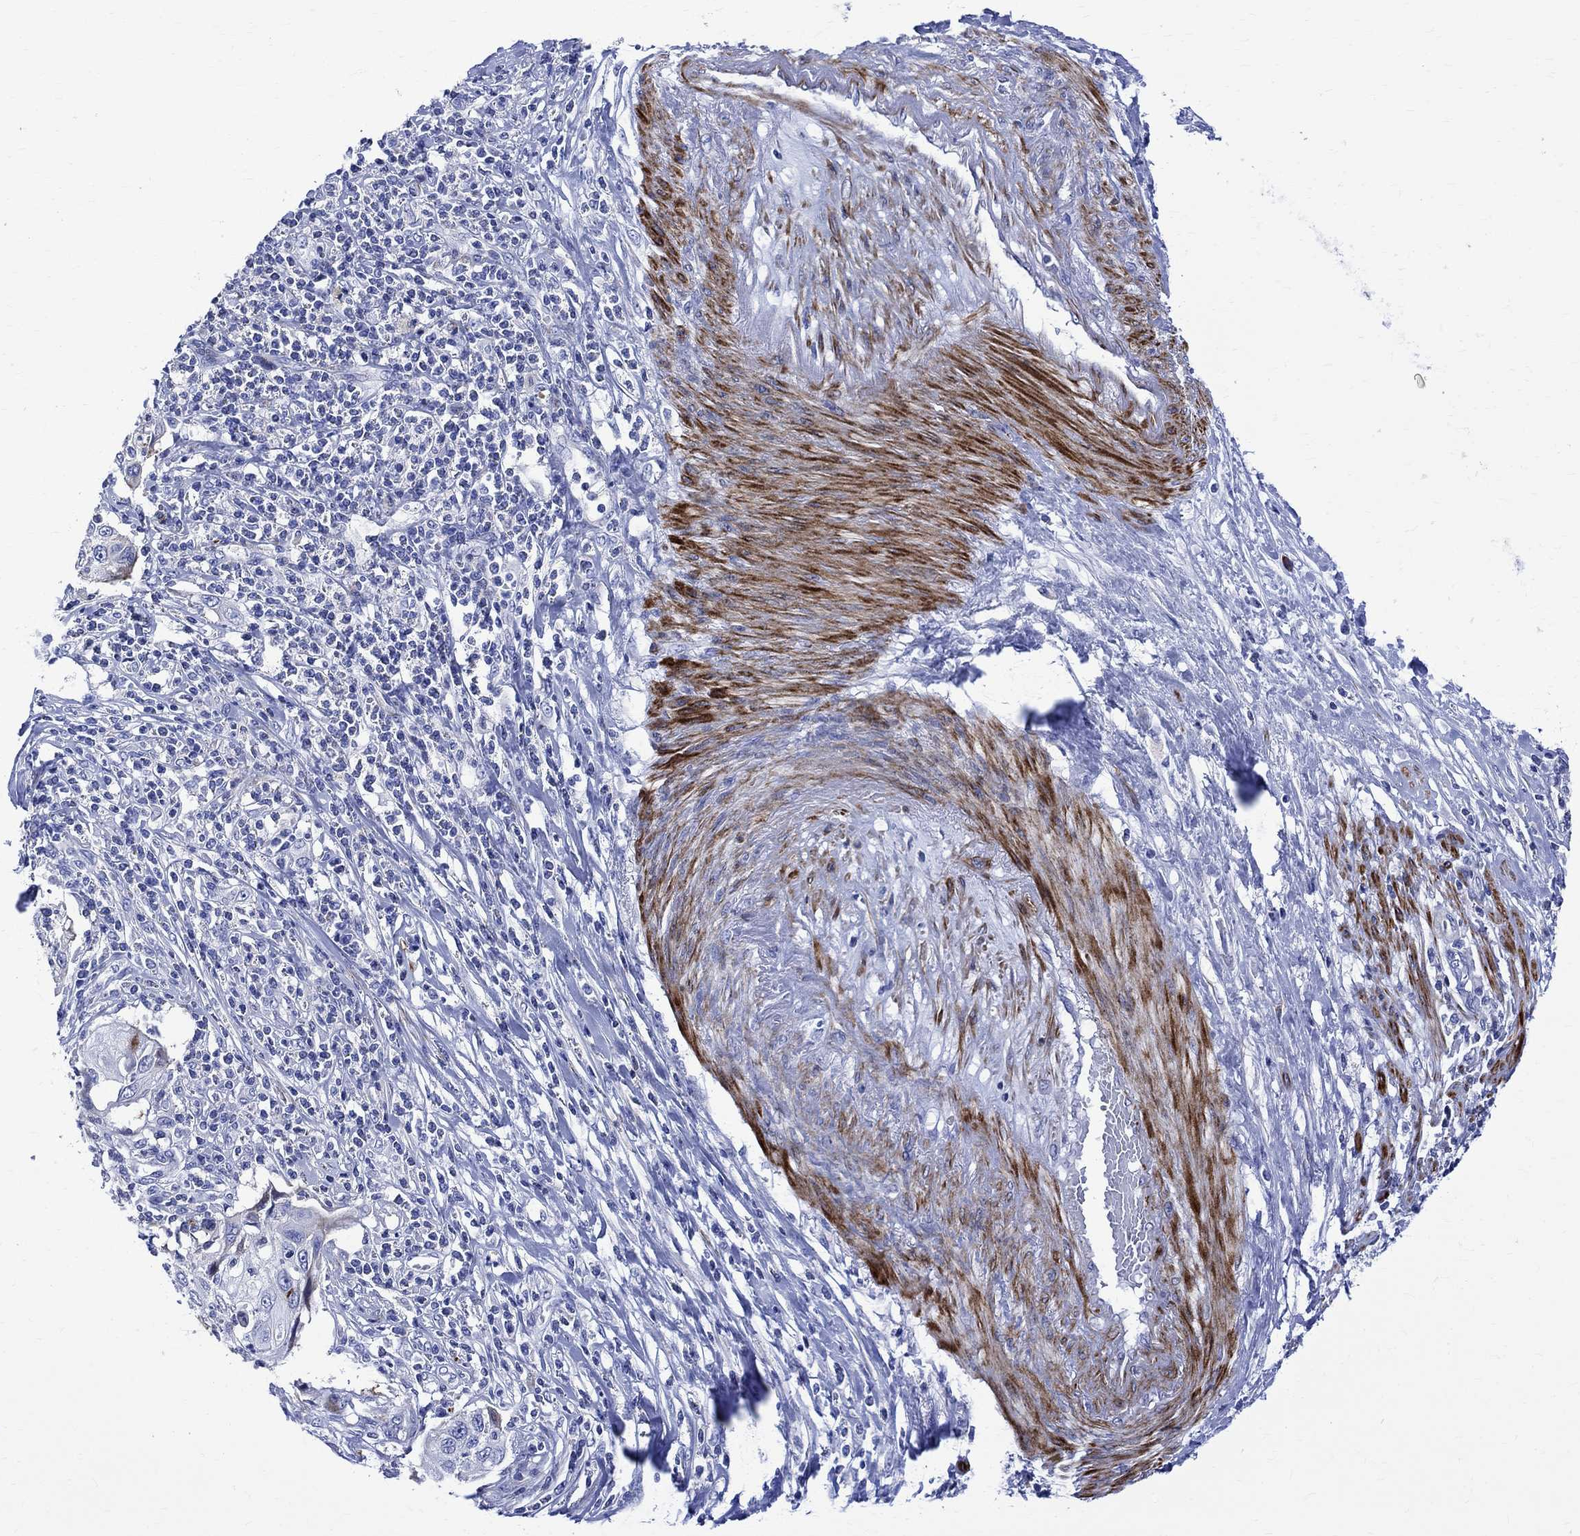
{"staining": {"intensity": "negative", "quantity": "none", "location": "none"}, "tissue": "cervical cancer", "cell_type": "Tumor cells", "image_type": "cancer", "snomed": [{"axis": "morphology", "description": "Squamous cell carcinoma, NOS"}, {"axis": "topography", "description": "Cervix"}], "caption": "DAB immunohistochemical staining of human cervical cancer (squamous cell carcinoma) displays no significant expression in tumor cells. (DAB immunohistochemistry (IHC), high magnification).", "gene": "PARVB", "patient": {"sex": "female", "age": 70}}